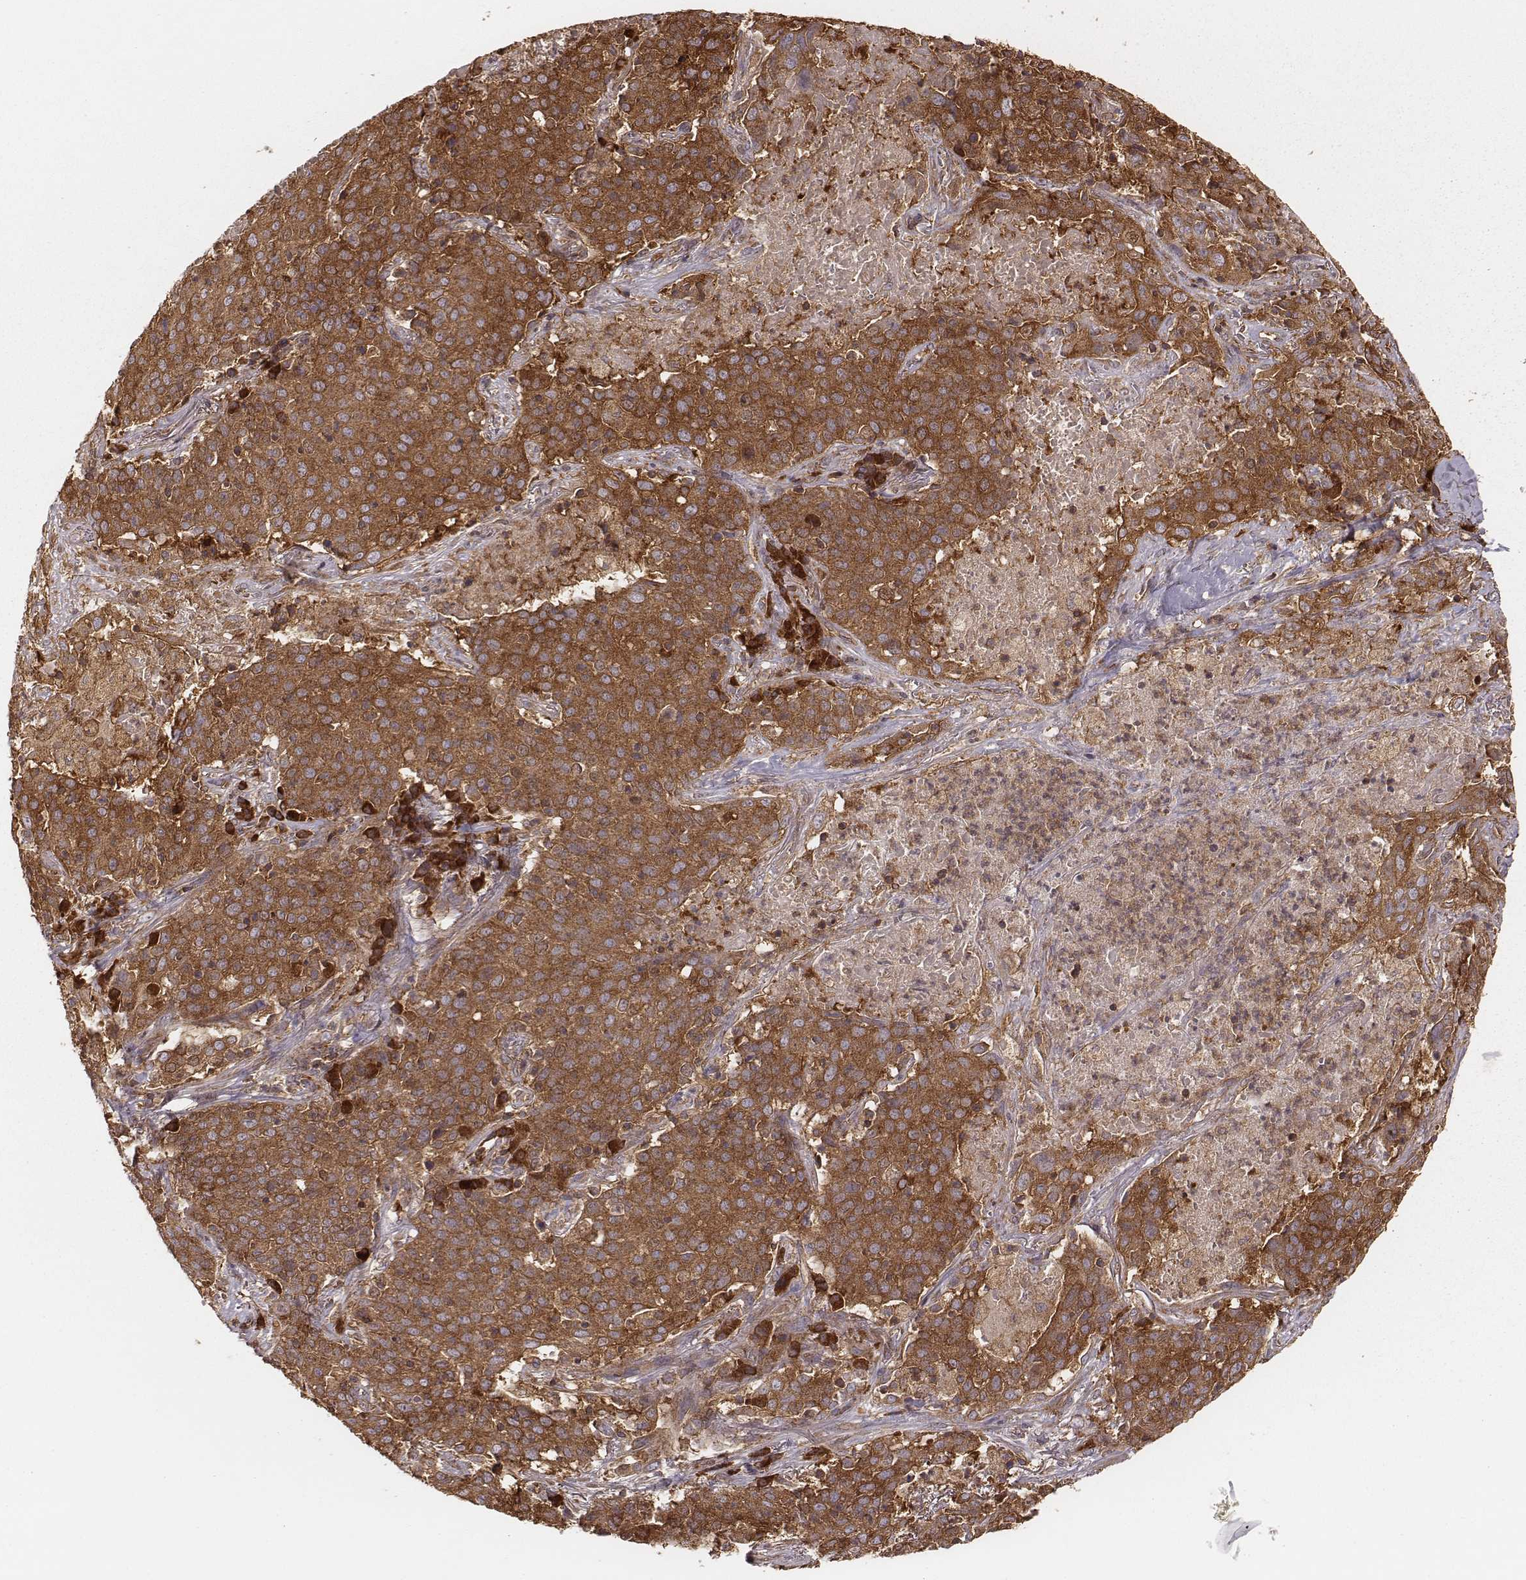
{"staining": {"intensity": "moderate", "quantity": ">75%", "location": "cytoplasmic/membranous"}, "tissue": "lung cancer", "cell_type": "Tumor cells", "image_type": "cancer", "snomed": [{"axis": "morphology", "description": "Squamous cell carcinoma, NOS"}, {"axis": "topography", "description": "Lung"}], "caption": "About >75% of tumor cells in human squamous cell carcinoma (lung) show moderate cytoplasmic/membranous protein expression as visualized by brown immunohistochemical staining.", "gene": "CARS1", "patient": {"sex": "male", "age": 82}}